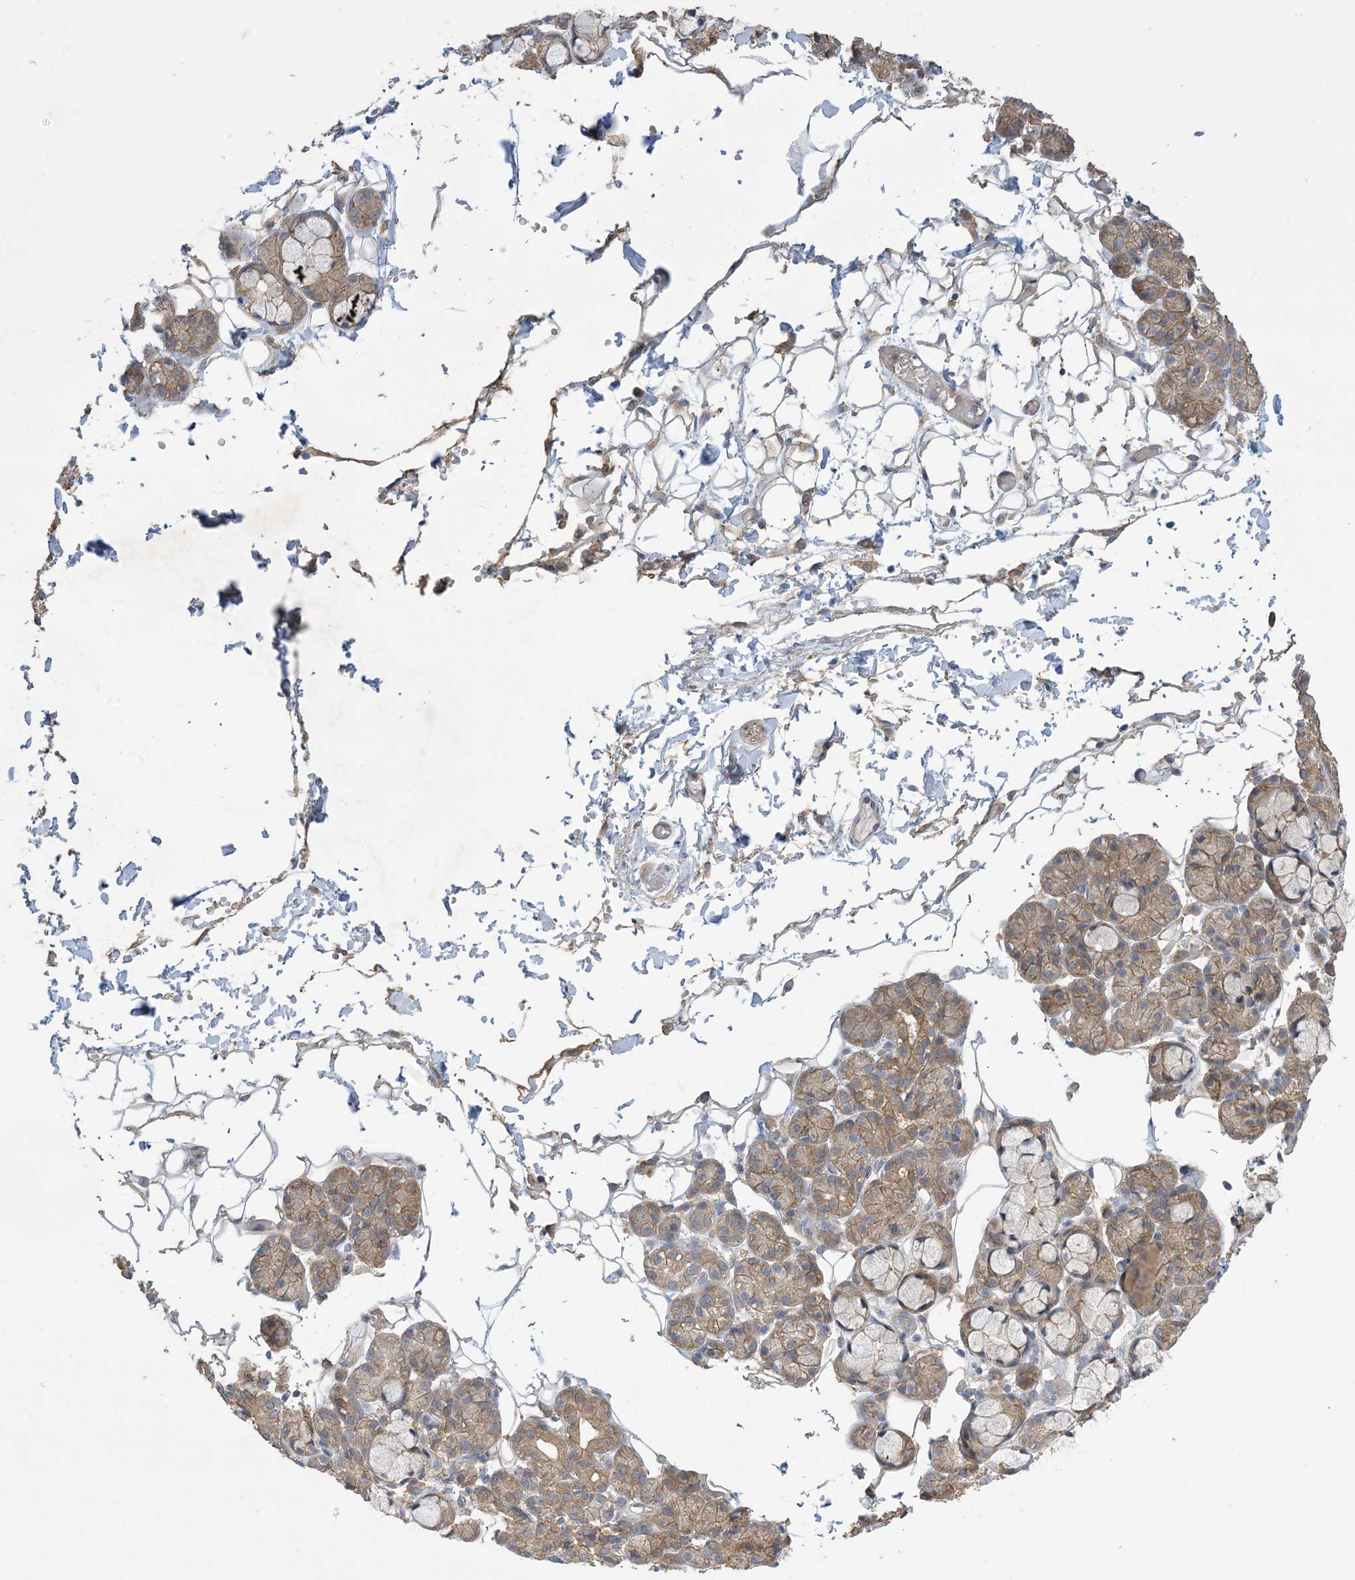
{"staining": {"intensity": "moderate", "quantity": "25%-75%", "location": "cytoplasmic/membranous"}, "tissue": "salivary gland", "cell_type": "Glandular cells", "image_type": "normal", "snomed": [{"axis": "morphology", "description": "Normal tissue, NOS"}, {"axis": "topography", "description": "Salivary gland"}], "caption": "IHC image of unremarkable salivary gland: salivary gland stained using IHC displays medium levels of moderate protein expression localized specifically in the cytoplasmic/membranous of glandular cells, appearing as a cytoplasmic/membranous brown color.", "gene": "CCNY", "patient": {"sex": "male", "age": 63}}